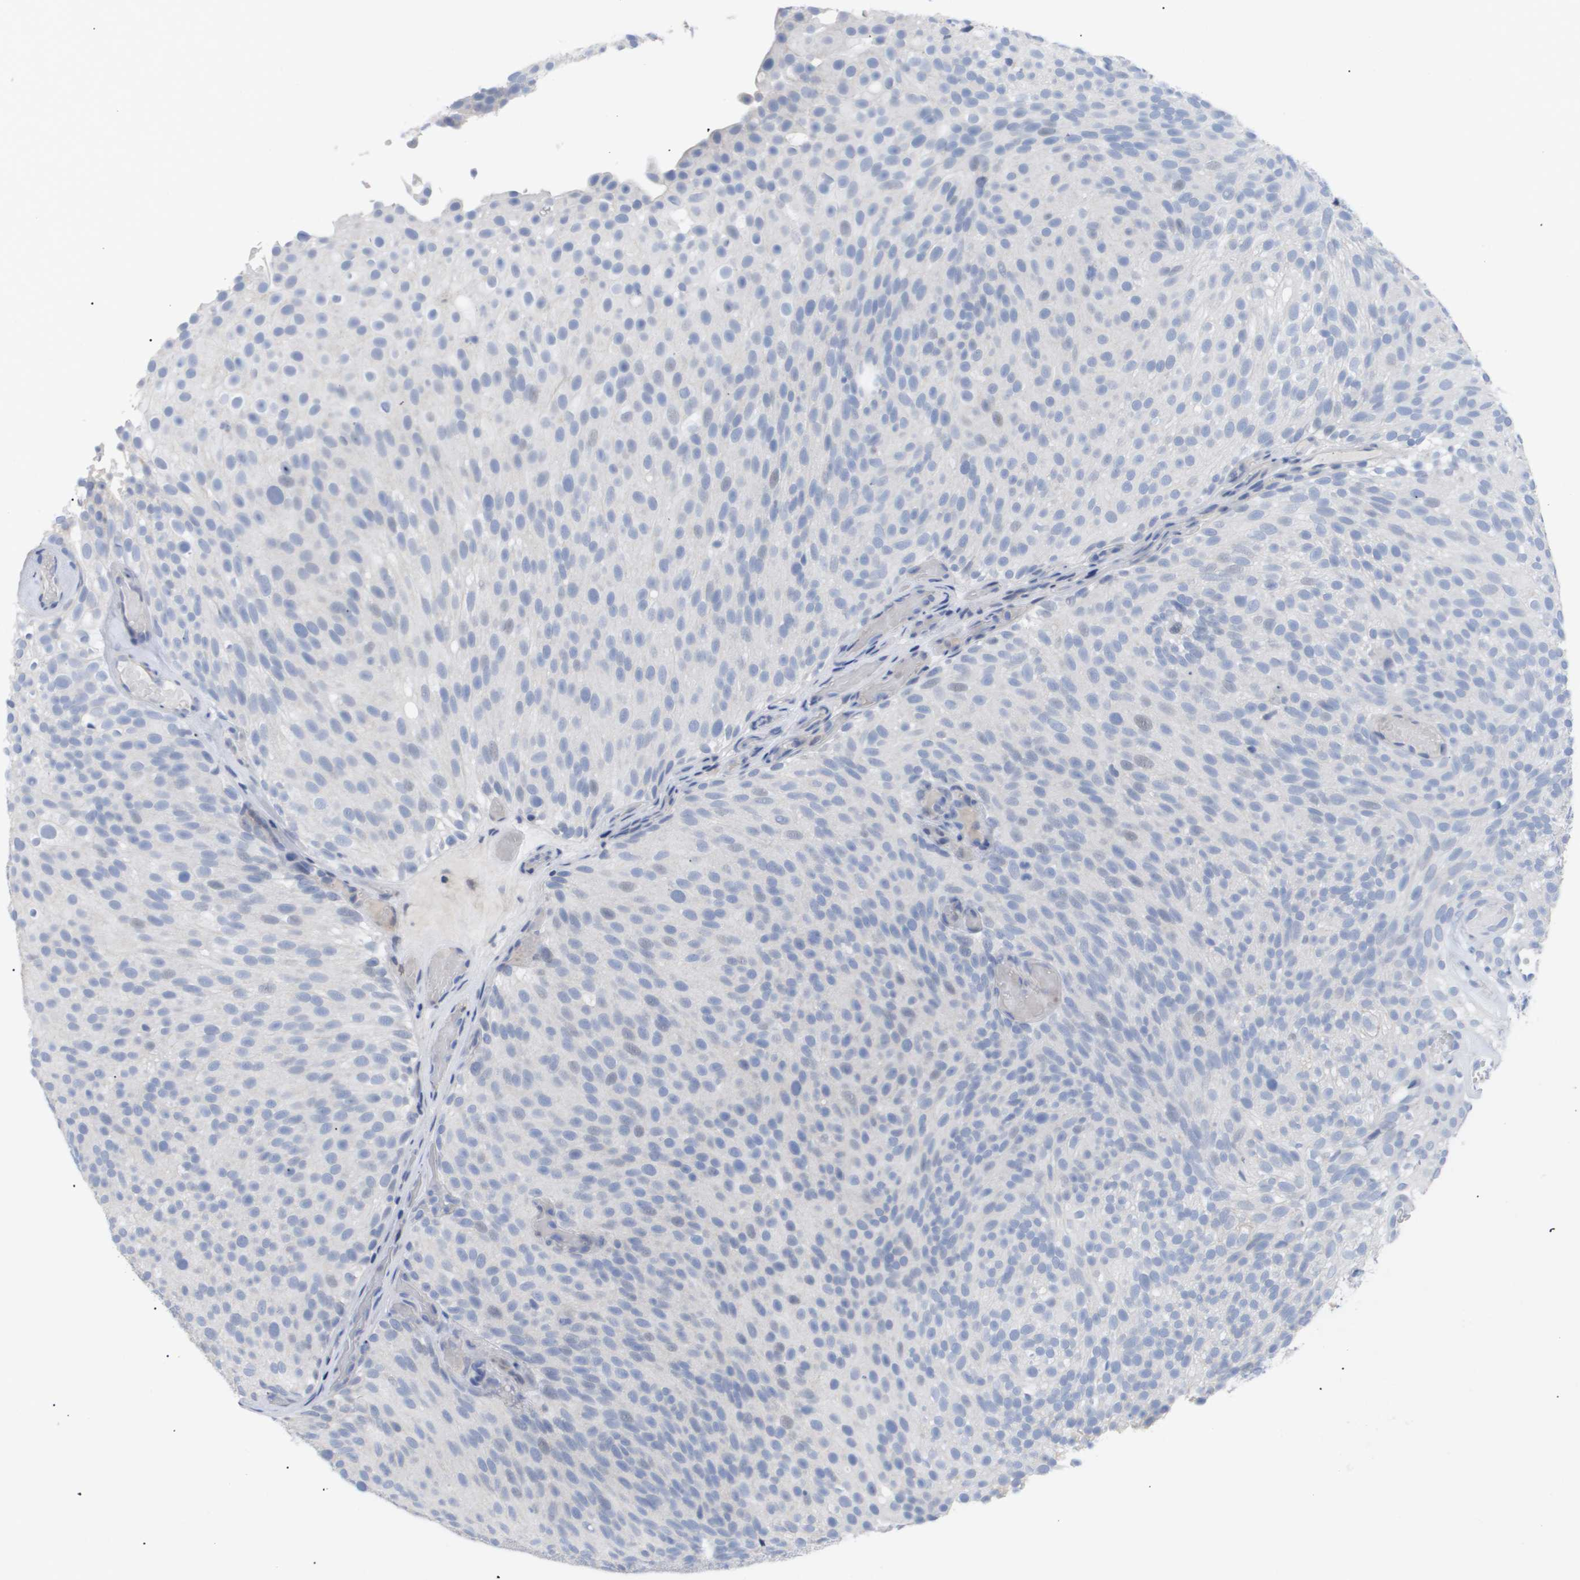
{"staining": {"intensity": "negative", "quantity": "none", "location": "none"}, "tissue": "urothelial cancer", "cell_type": "Tumor cells", "image_type": "cancer", "snomed": [{"axis": "morphology", "description": "Urothelial carcinoma, Low grade"}, {"axis": "topography", "description": "Urinary bladder"}], "caption": "There is no significant expression in tumor cells of urothelial carcinoma (low-grade).", "gene": "CAV3", "patient": {"sex": "male", "age": 78}}